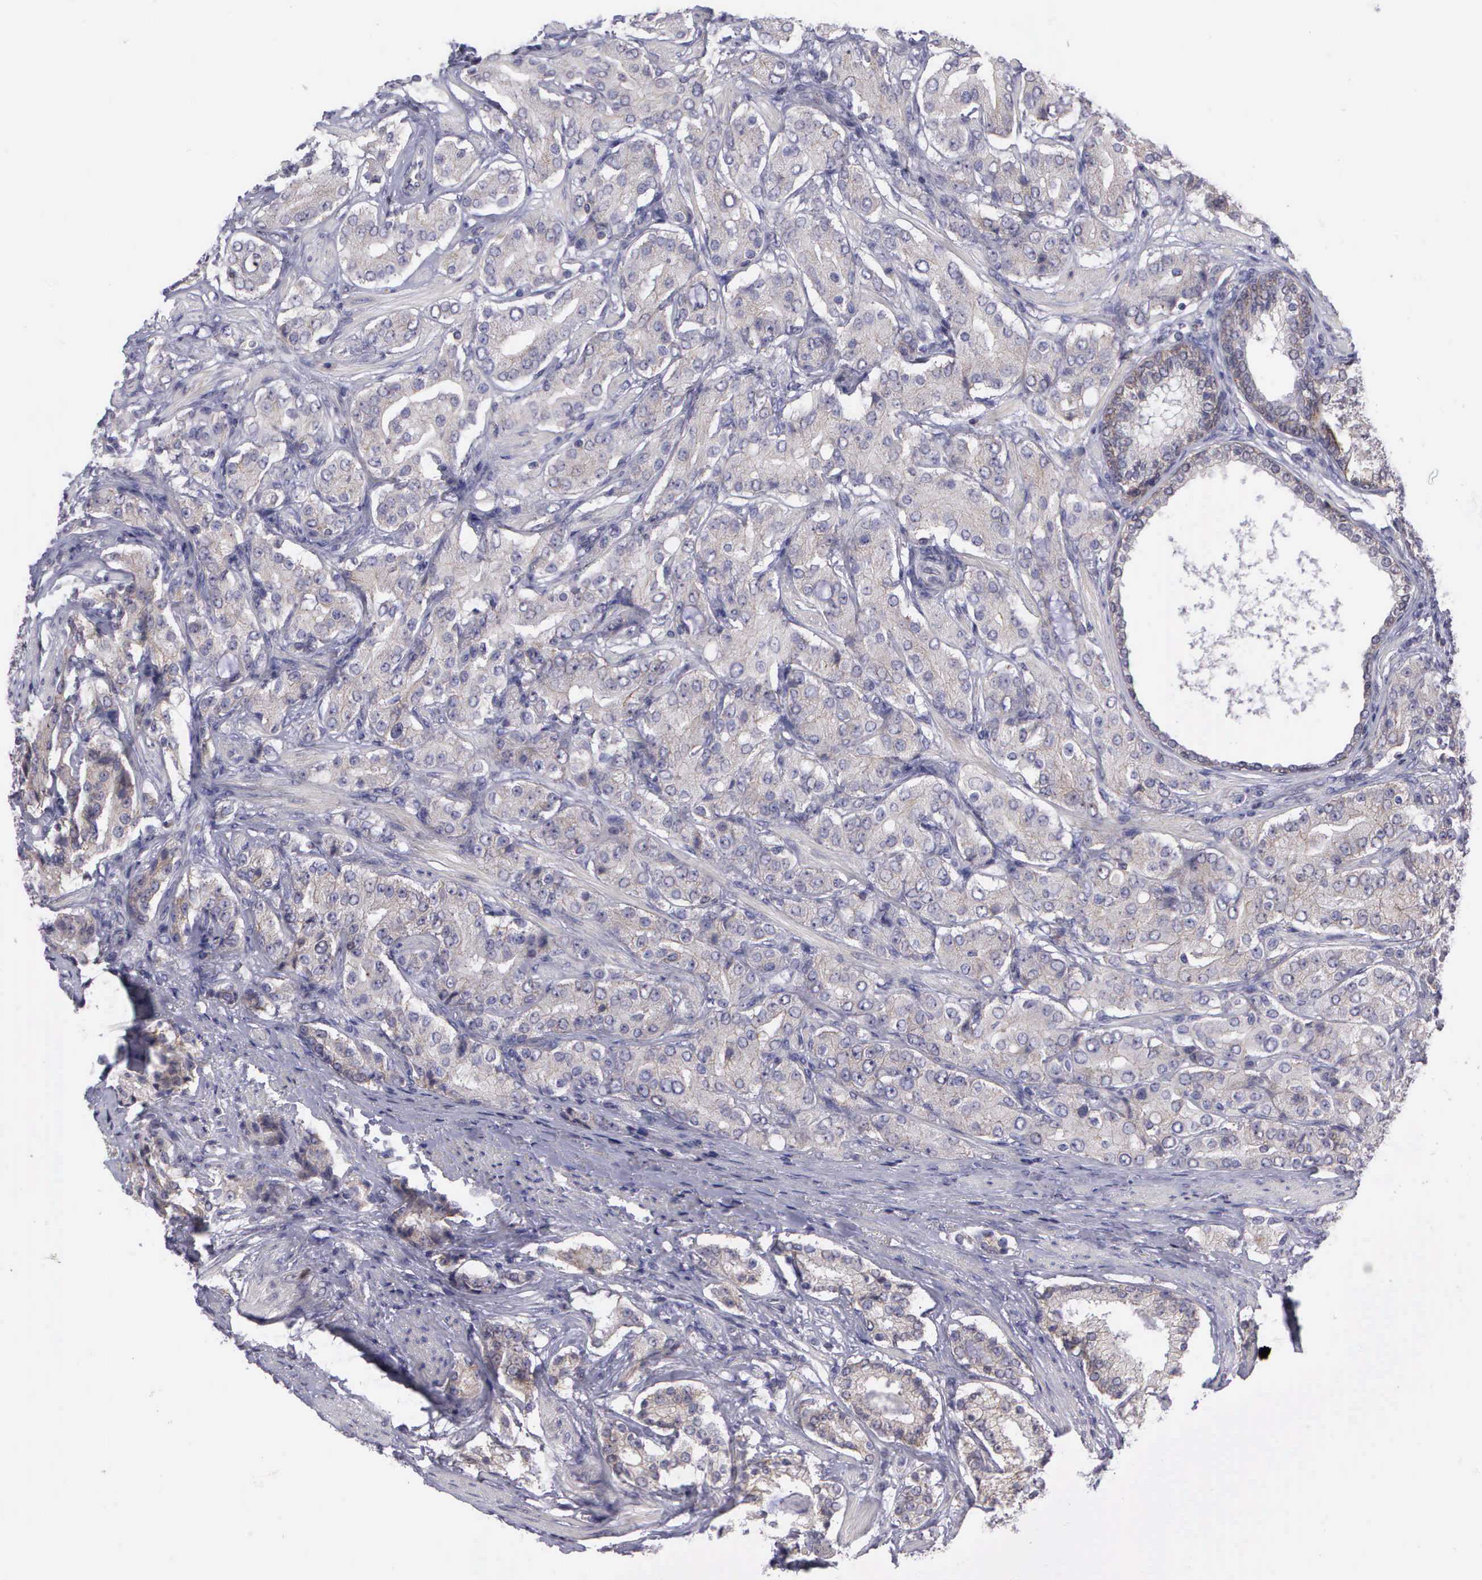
{"staining": {"intensity": "negative", "quantity": "none", "location": "none"}, "tissue": "prostate cancer", "cell_type": "Tumor cells", "image_type": "cancer", "snomed": [{"axis": "morphology", "description": "Adenocarcinoma, Medium grade"}, {"axis": "topography", "description": "Prostate"}], "caption": "Tumor cells show no significant positivity in prostate cancer.", "gene": "MICAL3", "patient": {"sex": "male", "age": 72}}